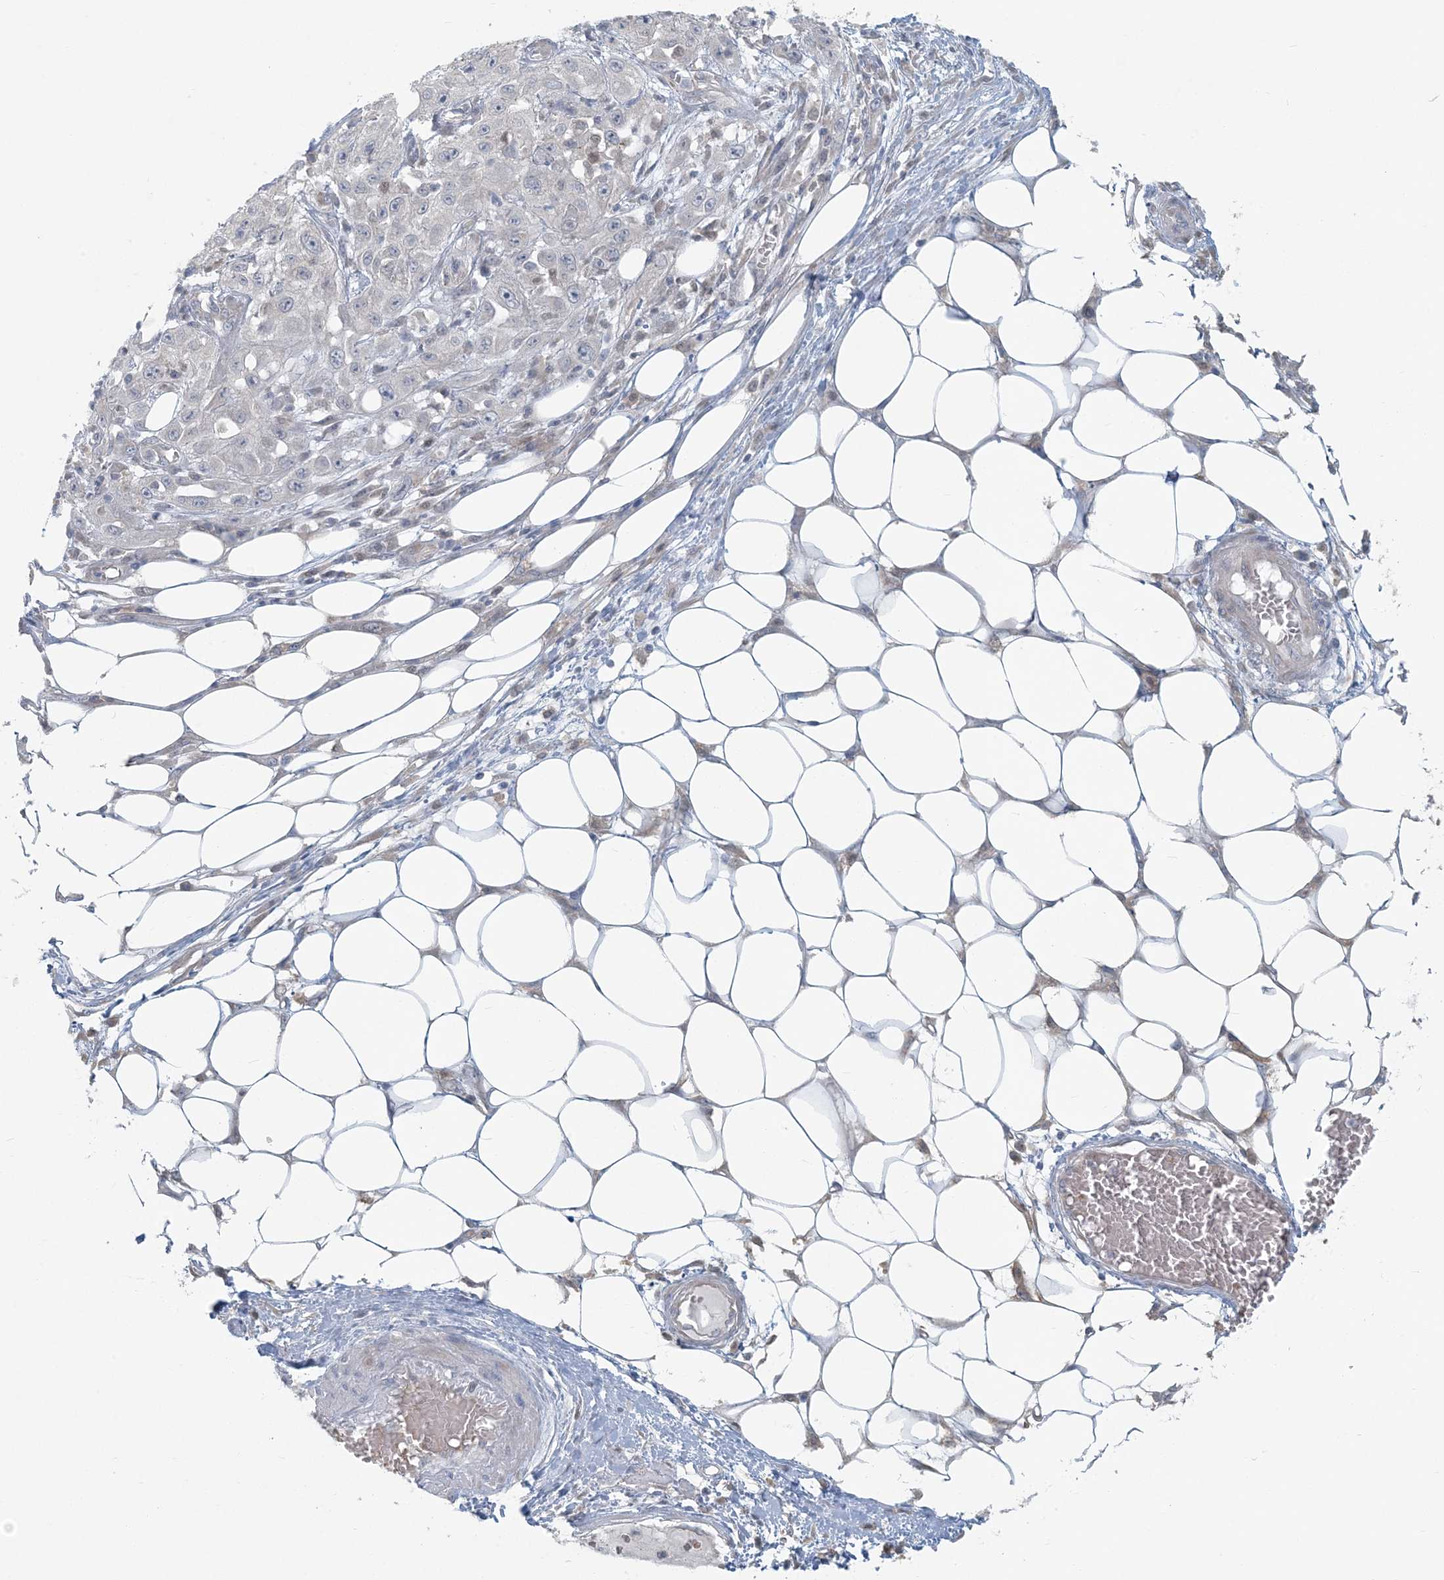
{"staining": {"intensity": "negative", "quantity": "none", "location": "none"}, "tissue": "skin cancer", "cell_type": "Tumor cells", "image_type": "cancer", "snomed": [{"axis": "morphology", "description": "Squamous cell carcinoma, NOS"}, {"axis": "morphology", "description": "Squamous cell carcinoma, metastatic, NOS"}, {"axis": "topography", "description": "Skin"}, {"axis": "topography", "description": "Lymph node"}], "caption": "A high-resolution photomicrograph shows immunohistochemistry staining of squamous cell carcinoma (skin), which exhibits no significant expression in tumor cells.", "gene": "CTDNEP1", "patient": {"sex": "male", "age": 75}}